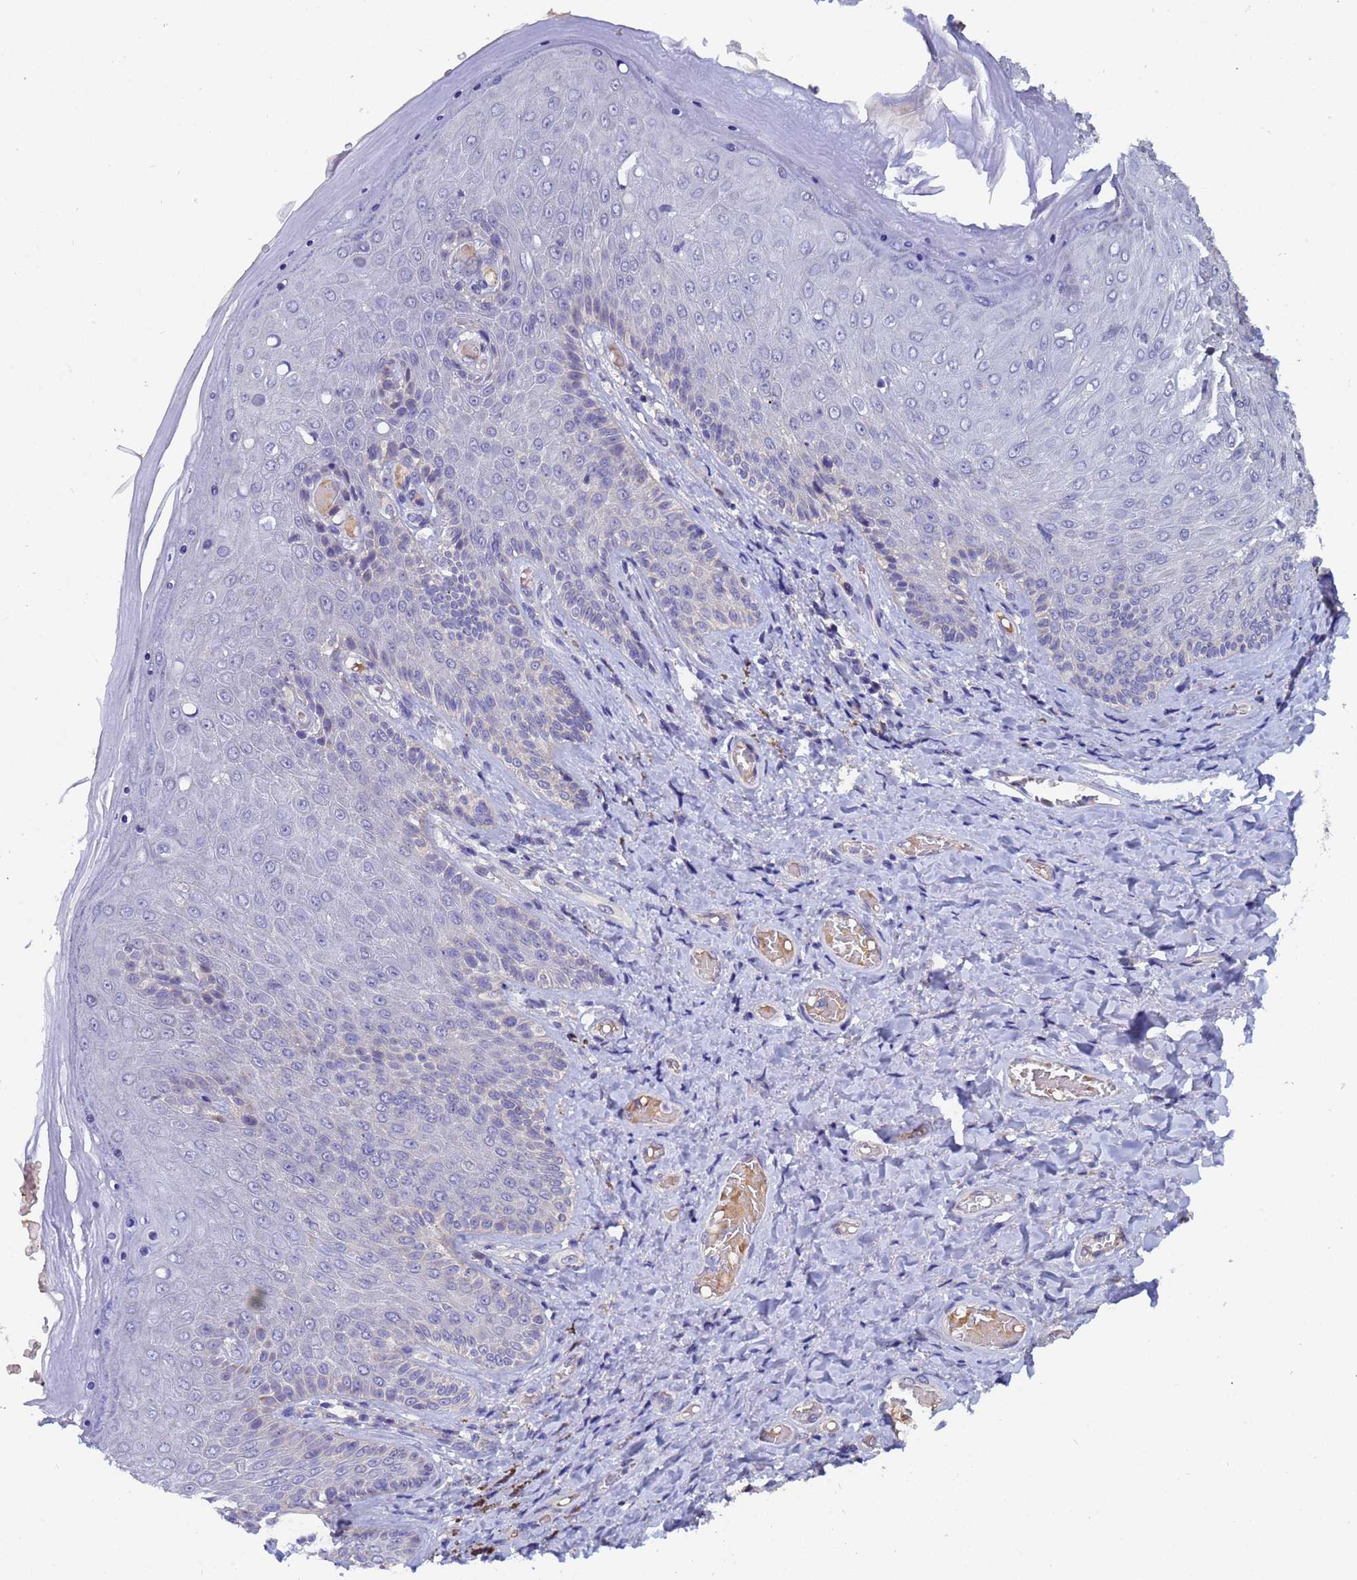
{"staining": {"intensity": "negative", "quantity": "none", "location": "none"}, "tissue": "skin", "cell_type": "Epidermal cells", "image_type": "normal", "snomed": [{"axis": "morphology", "description": "Normal tissue, NOS"}, {"axis": "topography", "description": "Anal"}], "caption": "Immunohistochemistry image of benign human skin stained for a protein (brown), which exhibits no staining in epidermal cells. Nuclei are stained in blue.", "gene": "IHO1", "patient": {"sex": "female", "age": 89}}